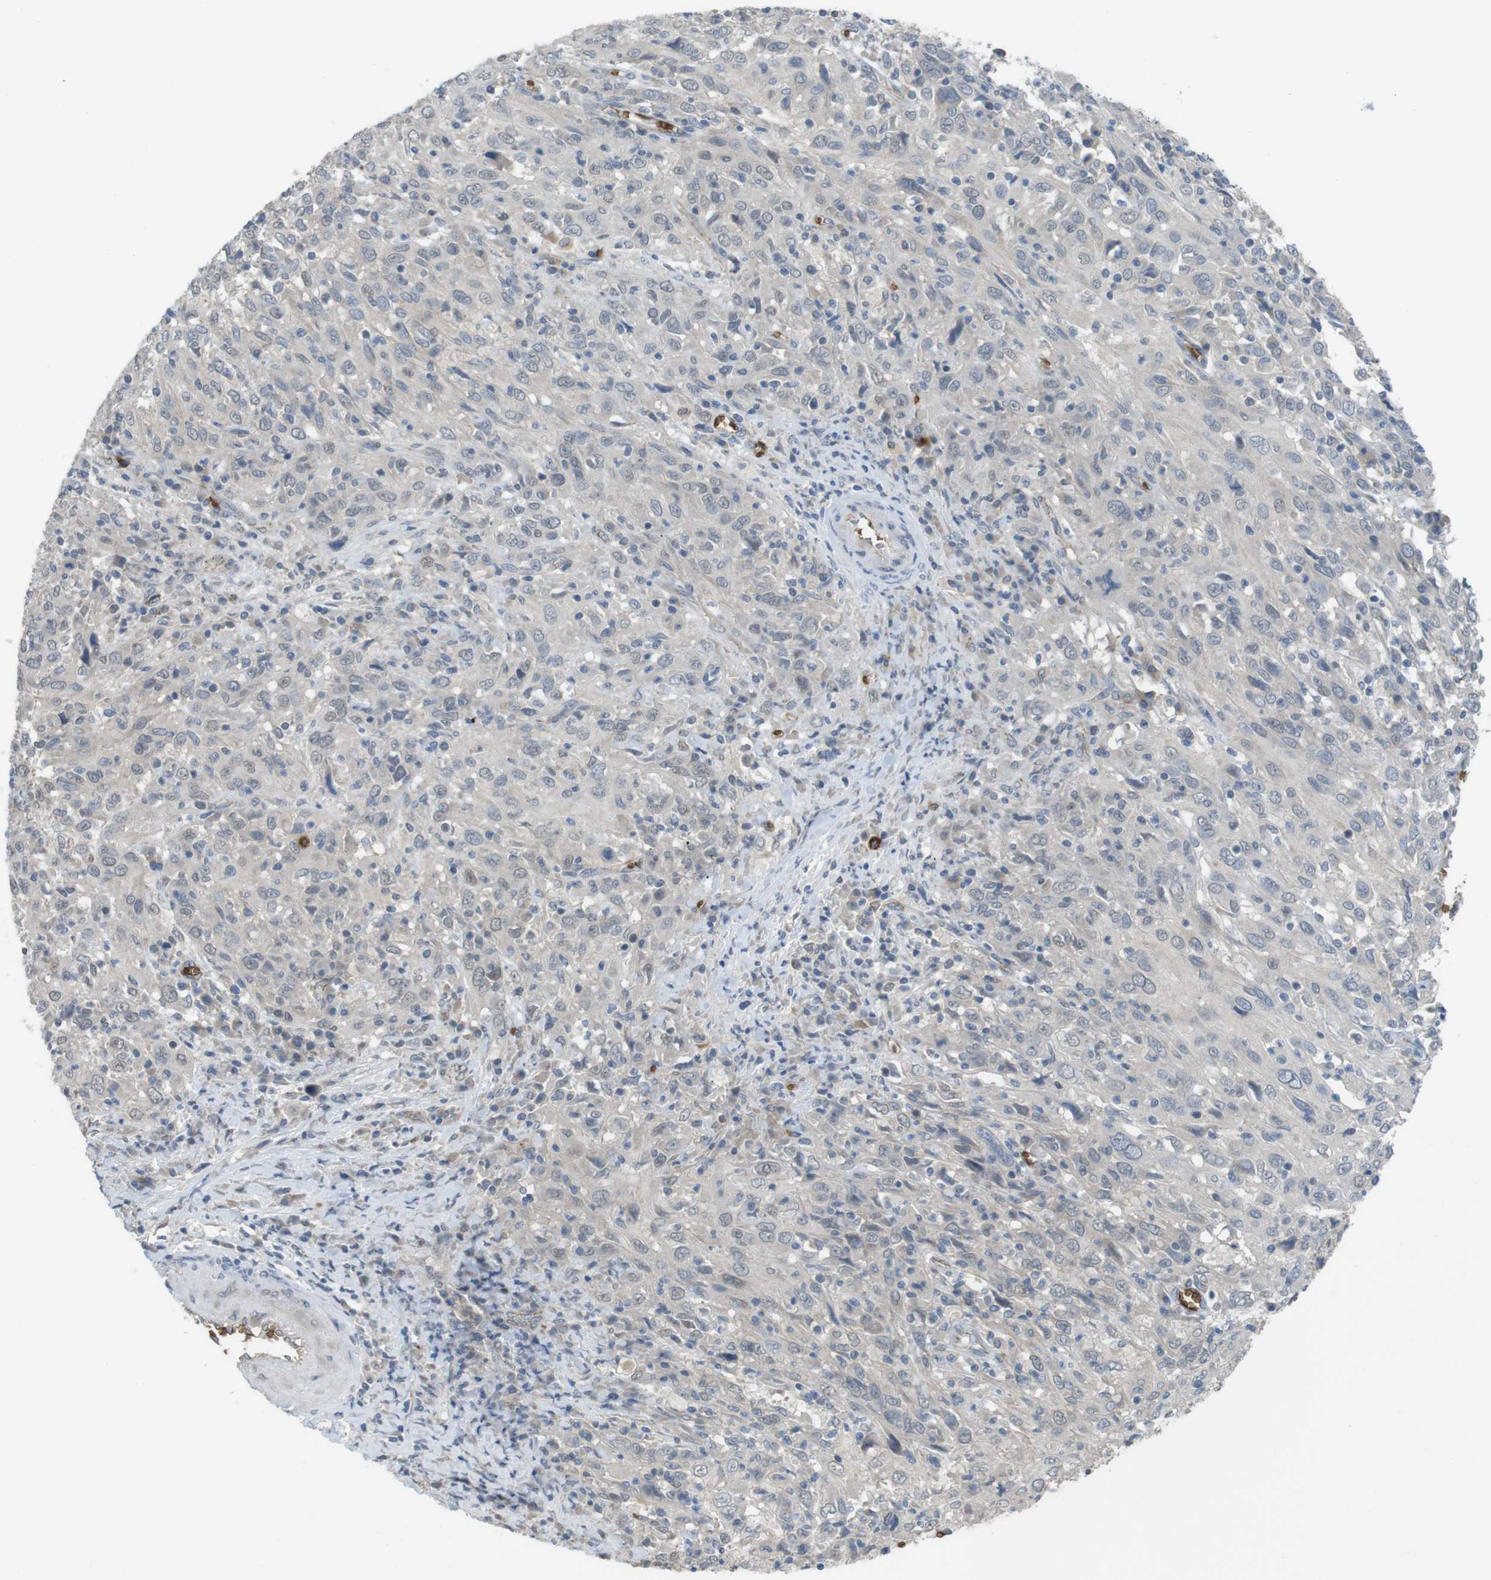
{"staining": {"intensity": "negative", "quantity": "none", "location": "none"}, "tissue": "cervical cancer", "cell_type": "Tumor cells", "image_type": "cancer", "snomed": [{"axis": "morphology", "description": "Squamous cell carcinoma, NOS"}, {"axis": "topography", "description": "Cervix"}], "caption": "Tumor cells are negative for protein expression in human cervical cancer.", "gene": "GYPA", "patient": {"sex": "female", "age": 46}}